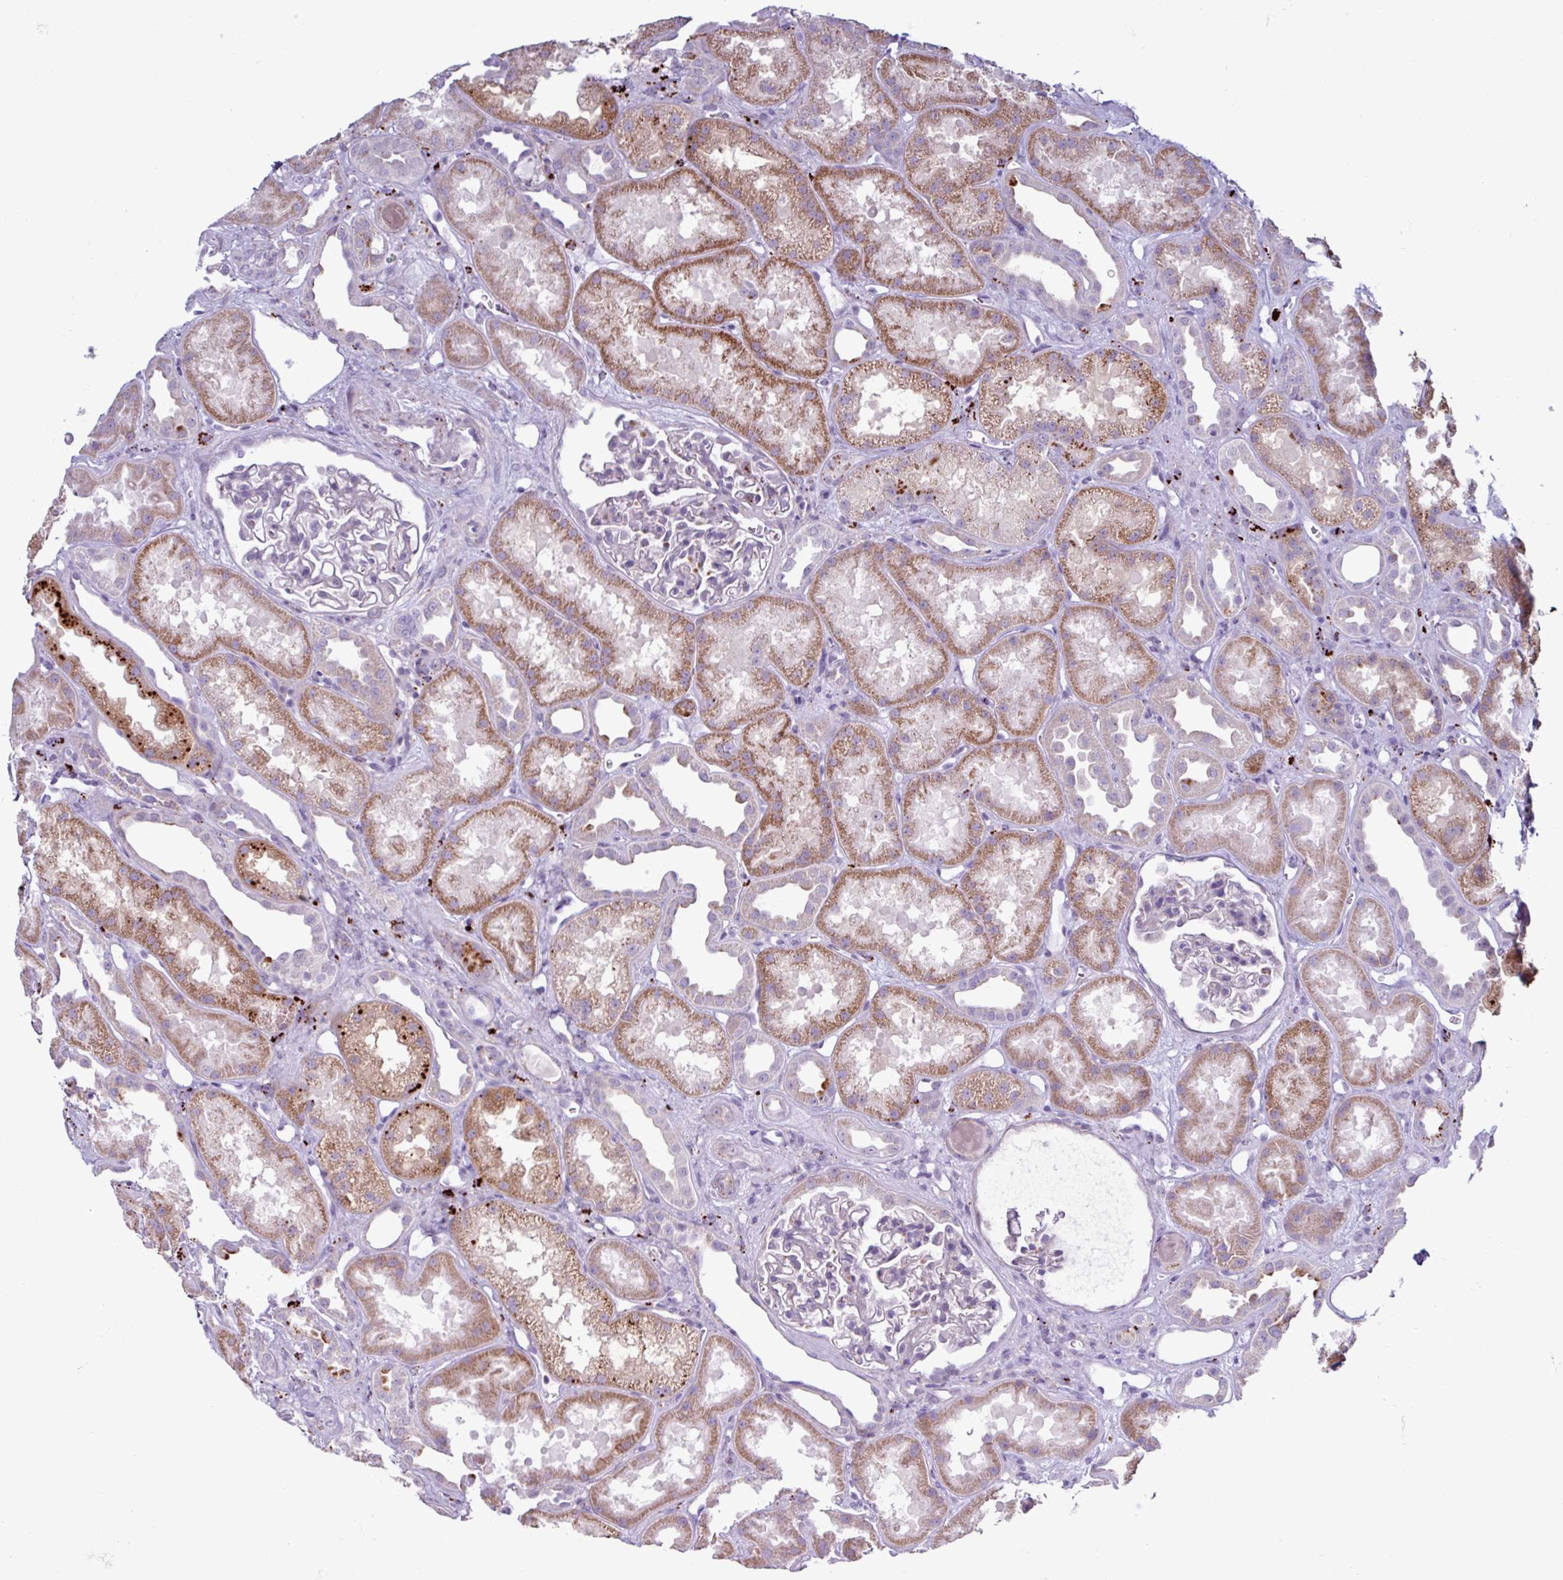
{"staining": {"intensity": "negative", "quantity": "none", "location": "none"}, "tissue": "kidney", "cell_type": "Cells in glomeruli", "image_type": "normal", "snomed": [{"axis": "morphology", "description": "Normal tissue, NOS"}, {"axis": "topography", "description": "Kidney"}], "caption": "A photomicrograph of kidney stained for a protein displays no brown staining in cells in glomeruli. (DAB IHC with hematoxylin counter stain).", "gene": "AMIGO2", "patient": {"sex": "male", "age": 61}}